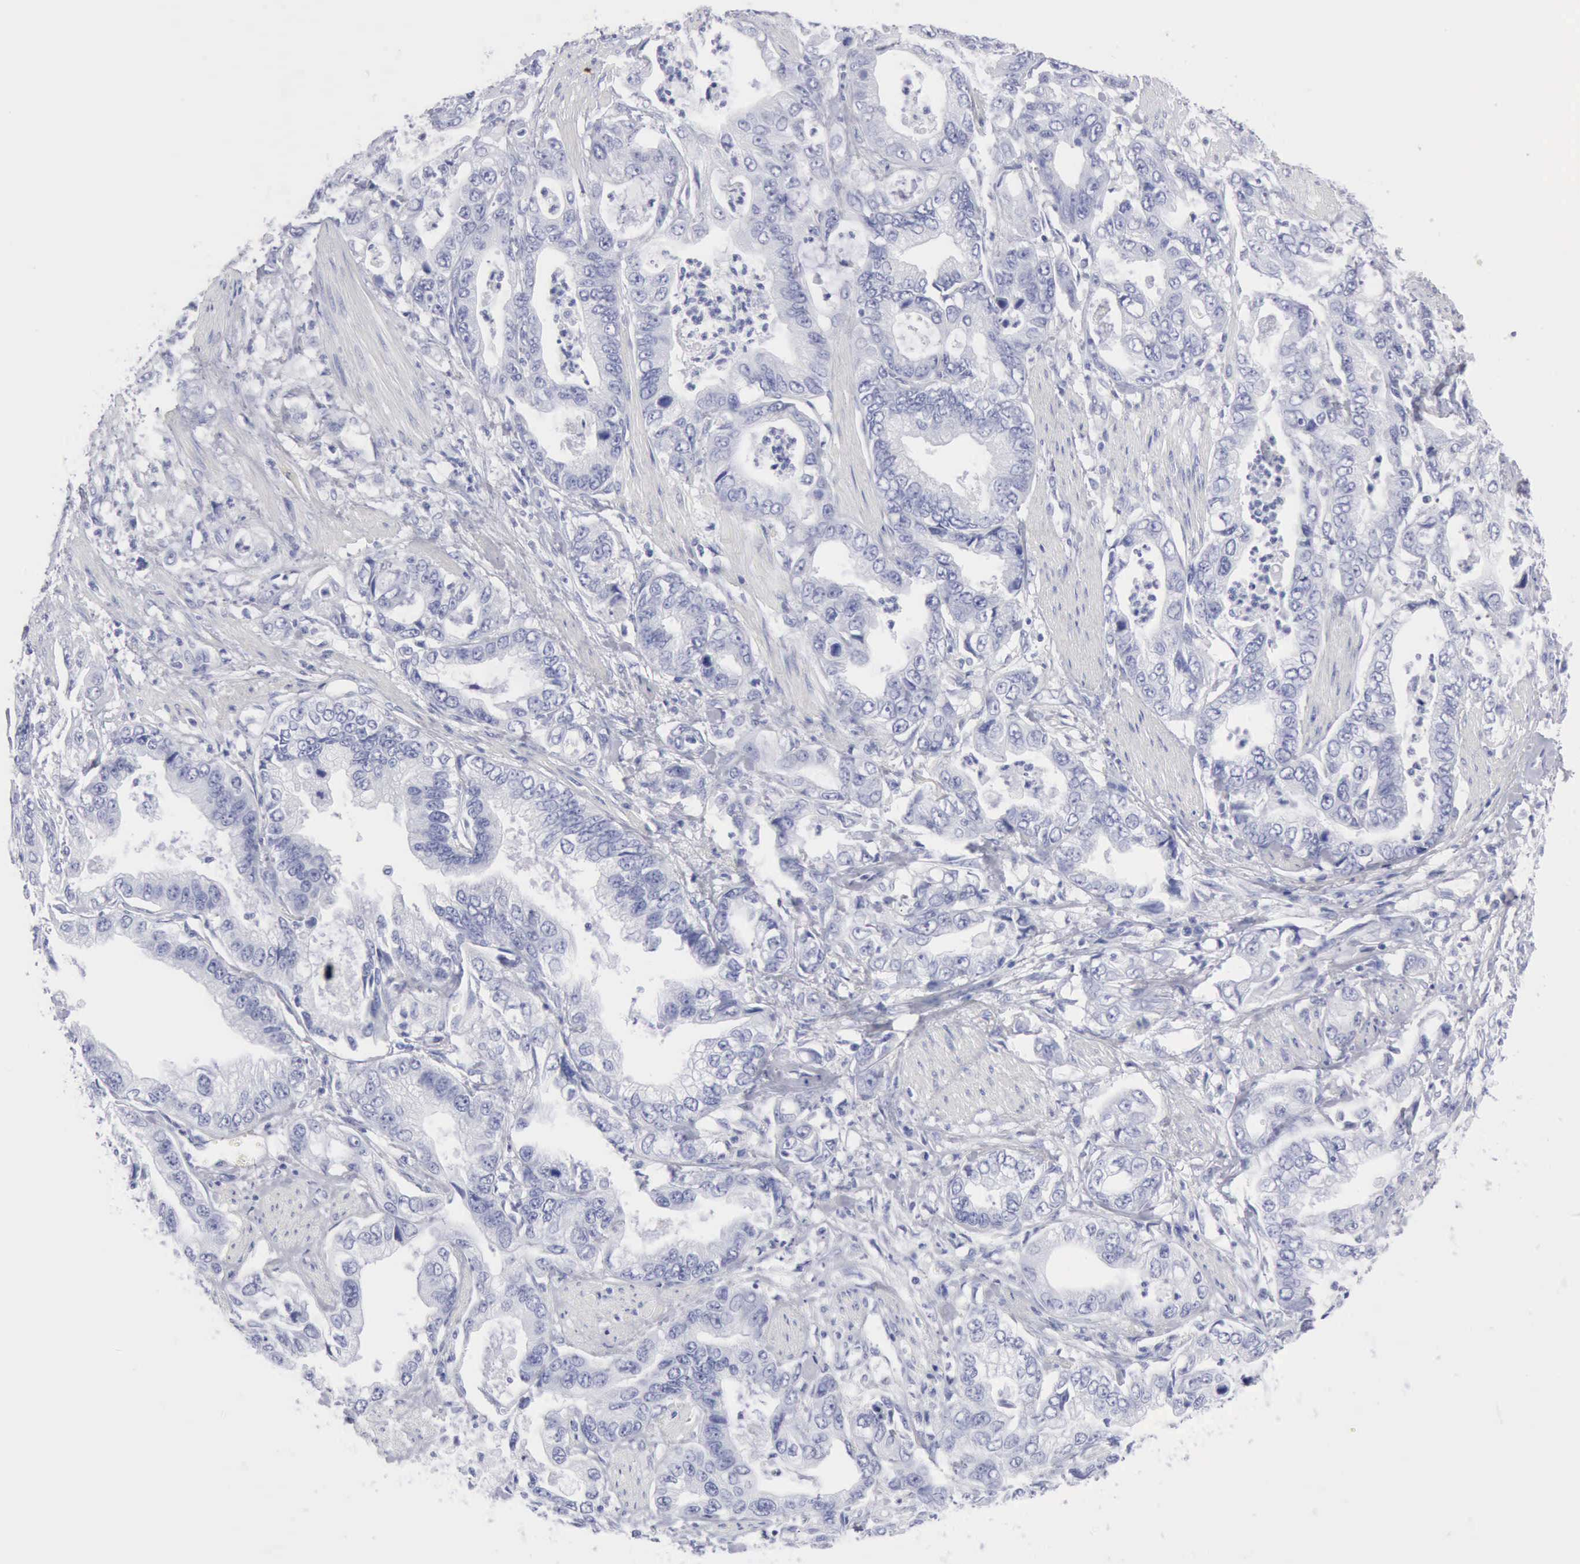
{"staining": {"intensity": "negative", "quantity": "none", "location": "none"}, "tissue": "stomach cancer", "cell_type": "Tumor cells", "image_type": "cancer", "snomed": [{"axis": "morphology", "description": "Adenocarcinoma, NOS"}, {"axis": "topography", "description": "Pancreas"}, {"axis": "topography", "description": "Stomach, upper"}], "caption": "The histopathology image reveals no significant positivity in tumor cells of stomach cancer. (Brightfield microscopy of DAB (3,3'-diaminobenzidine) IHC at high magnification).", "gene": "KRT5", "patient": {"sex": "male", "age": 77}}